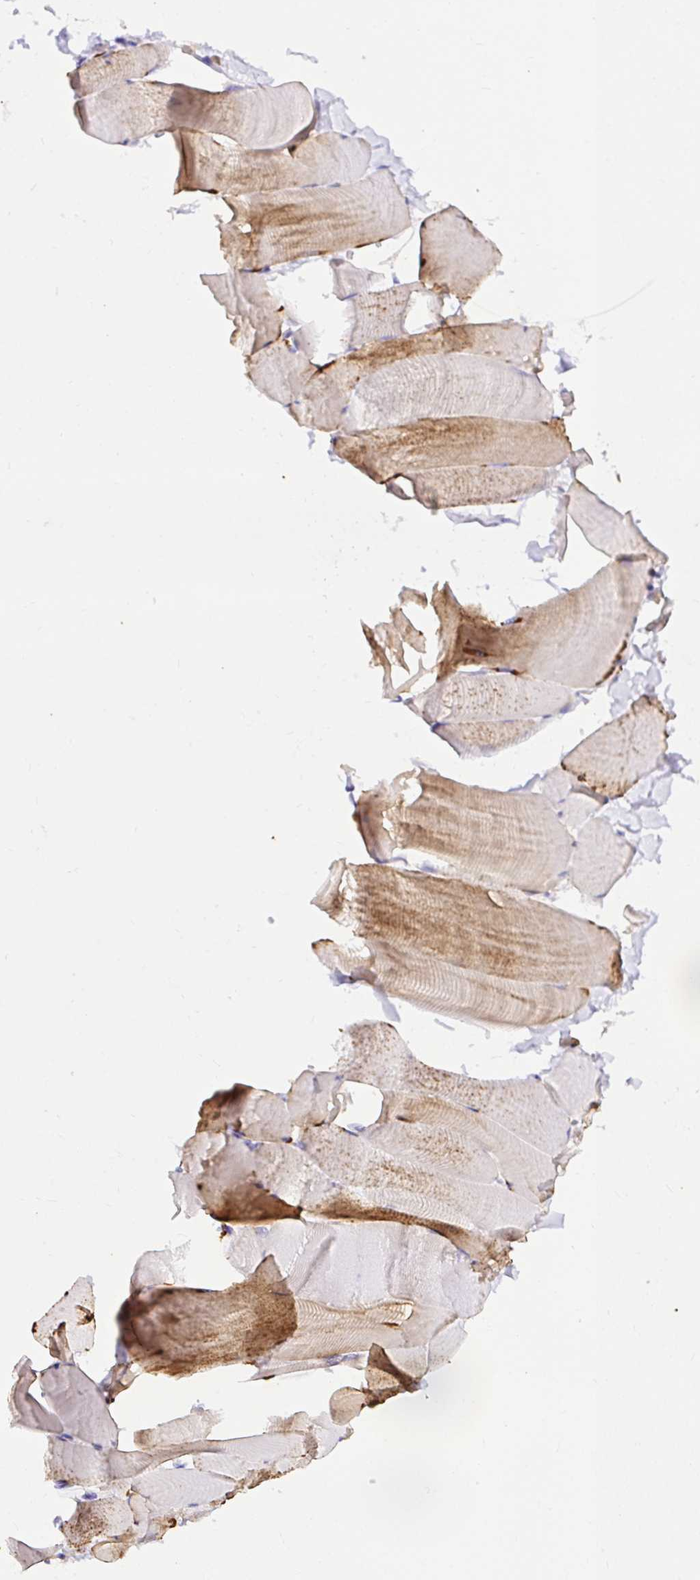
{"staining": {"intensity": "moderate", "quantity": "<25%", "location": "cytoplasmic/membranous"}, "tissue": "skeletal muscle", "cell_type": "Myocytes", "image_type": "normal", "snomed": [{"axis": "morphology", "description": "Normal tissue, NOS"}, {"axis": "topography", "description": "Skeletal muscle"}], "caption": "Normal skeletal muscle exhibits moderate cytoplasmic/membranous staining in about <25% of myocytes, visualized by immunohistochemistry. (Stains: DAB (3,3'-diaminobenzidine) in brown, nuclei in blue, Microscopy: brightfield microscopy at high magnification).", "gene": "CDO1", "patient": {"sex": "male", "age": 25}}